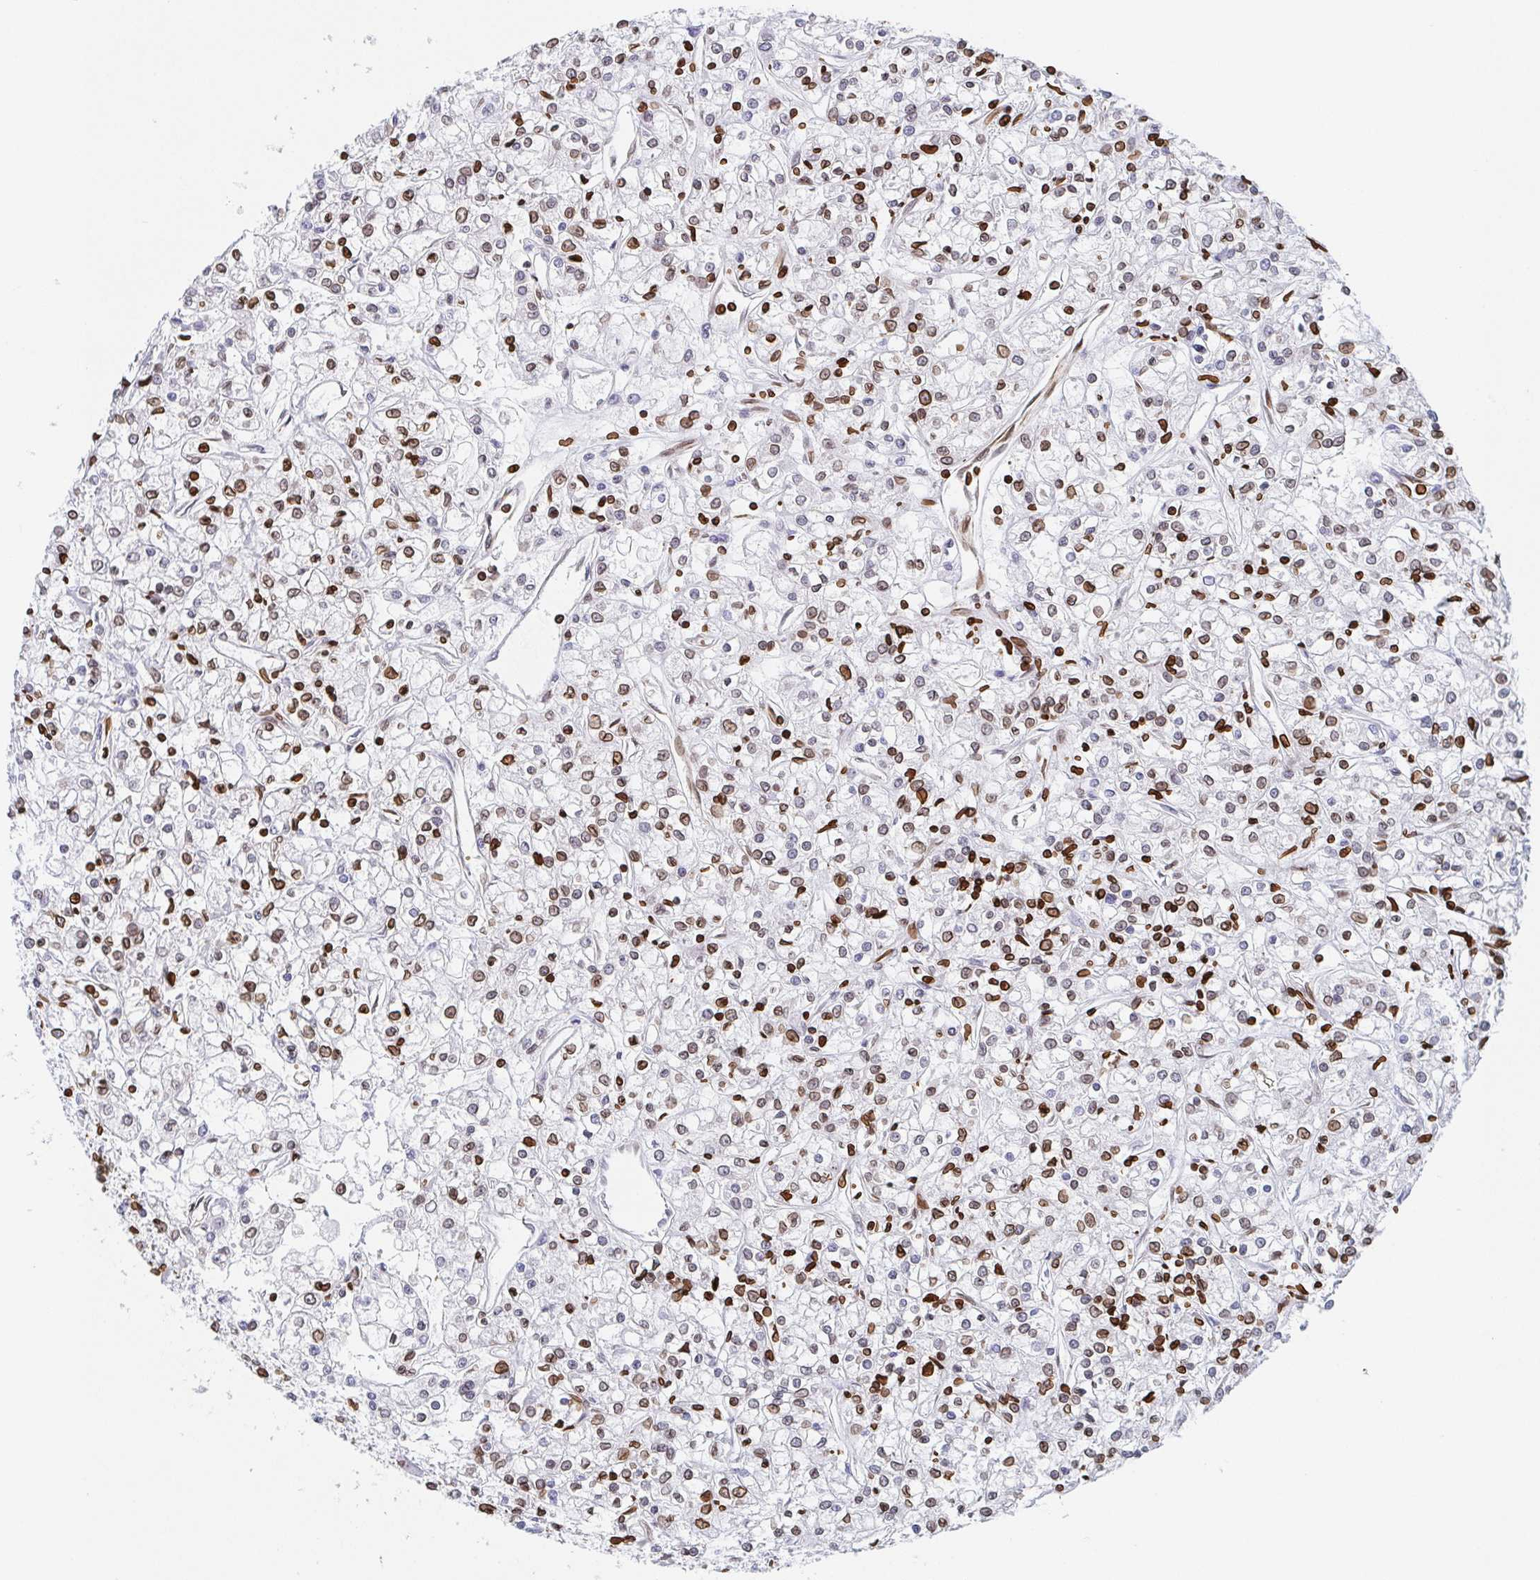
{"staining": {"intensity": "moderate", "quantity": "<25%", "location": "cytoplasmic/membranous,nuclear"}, "tissue": "renal cancer", "cell_type": "Tumor cells", "image_type": "cancer", "snomed": [{"axis": "morphology", "description": "Adenocarcinoma, NOS"}, {"axis": "topography", "description": "Kidney"}], "caption": "This is an image of immunohistochemistry (IHC) staining of renal adenocarcinoma, which shows moderate staining in the cytoplasmic/membranous and nuclear of tumor cells.", "gene": "BTBD7", "patient": {"sex": "female", "age": 59}}